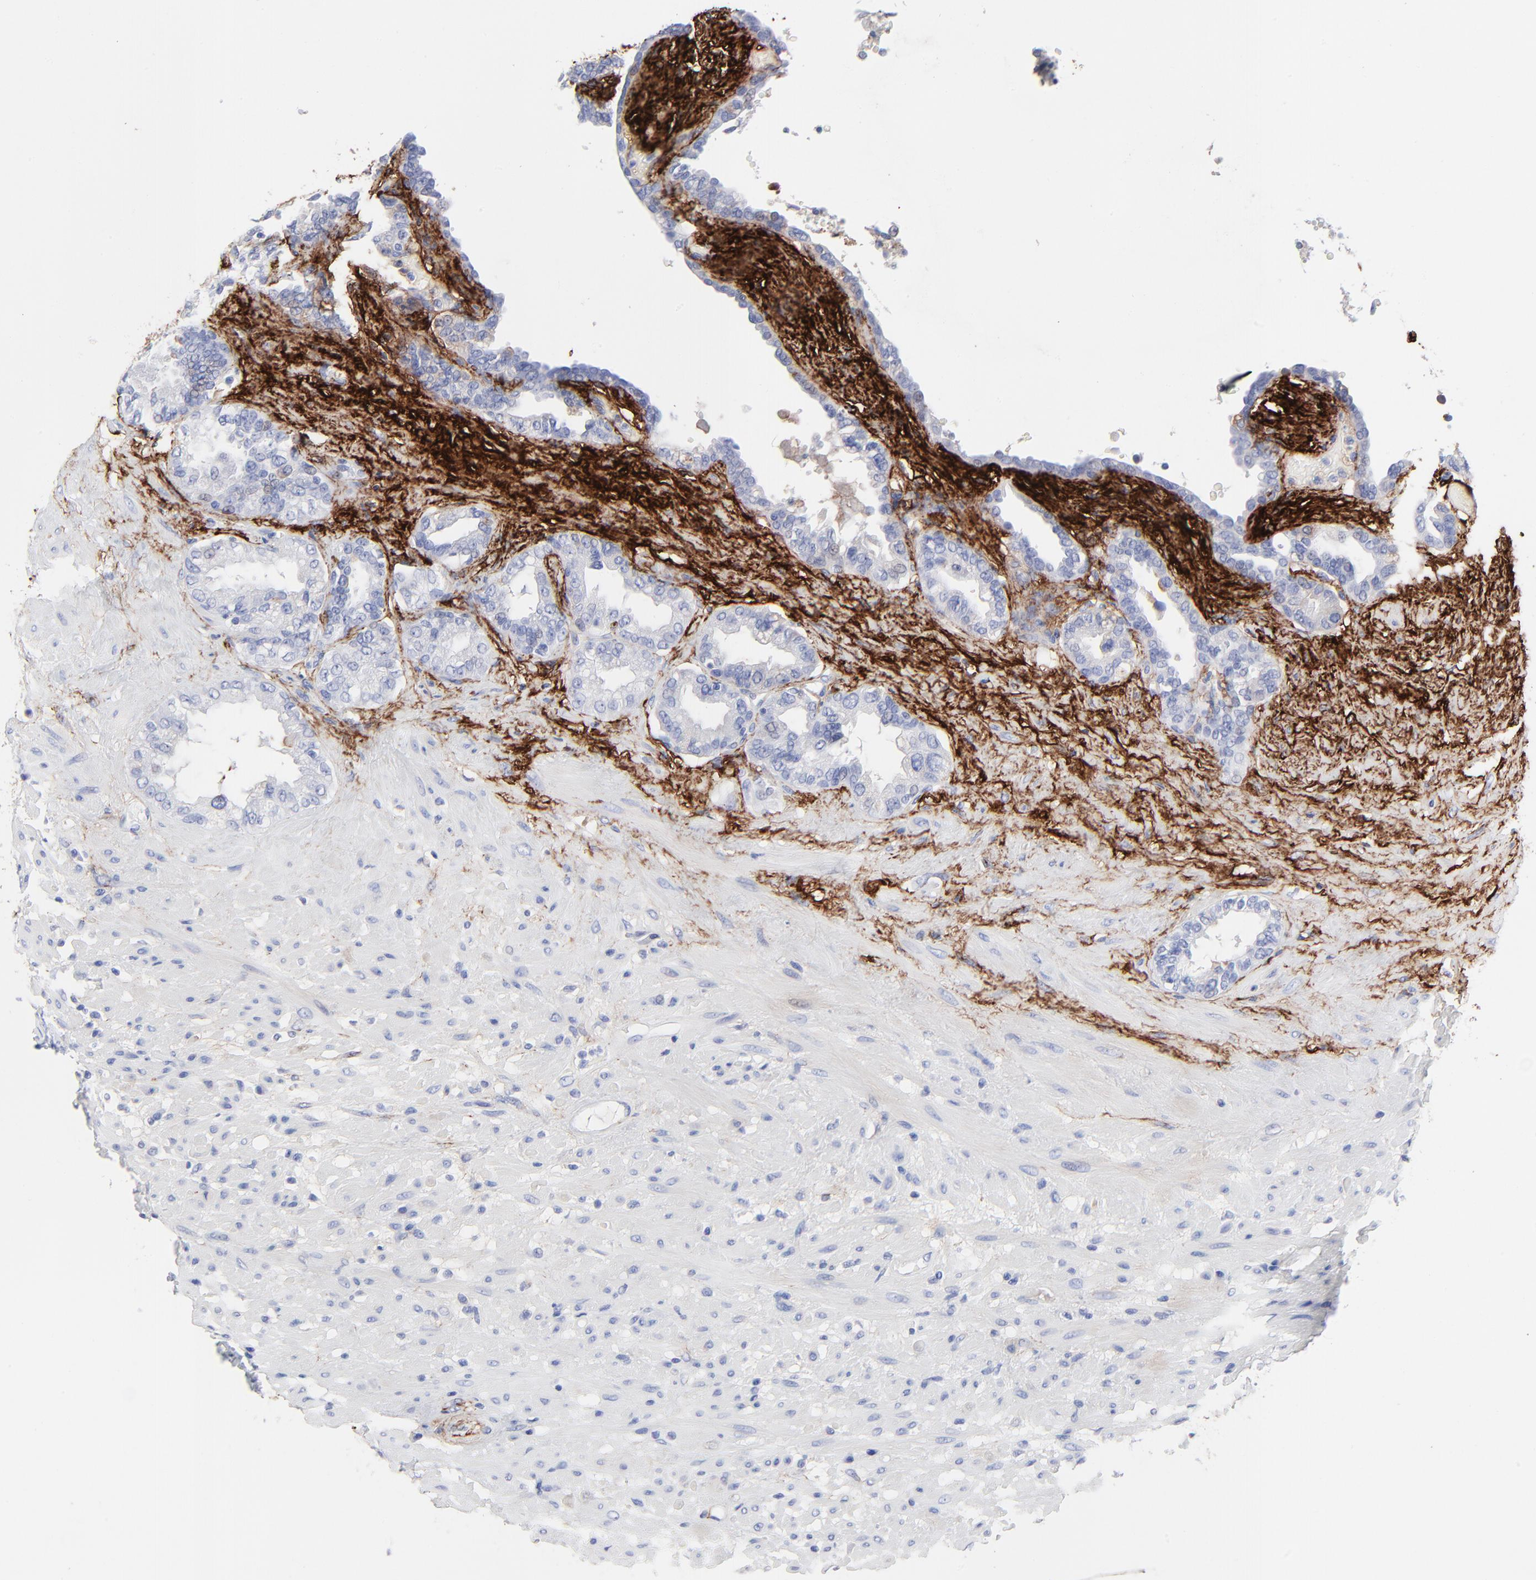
{"staining": {"intensity": "negative", "quantity": "none", "location": "none"}, "tissue": "seminal vesicle", "cell_type": "Glandular cells", "image_type": "normal", "snomed": [{"axis": "morphology", "description": "Normal tissue, NOS"}, {"axis": "topography", "description": "Seminal veicle"}], "caption": "IHC photomicrograph of benign seminal vesicle stained for a protein (brown), which reveals no staining in glandular cells.", "gene": "FBLN2", "patient": {"sex": "male", "age": 61}}